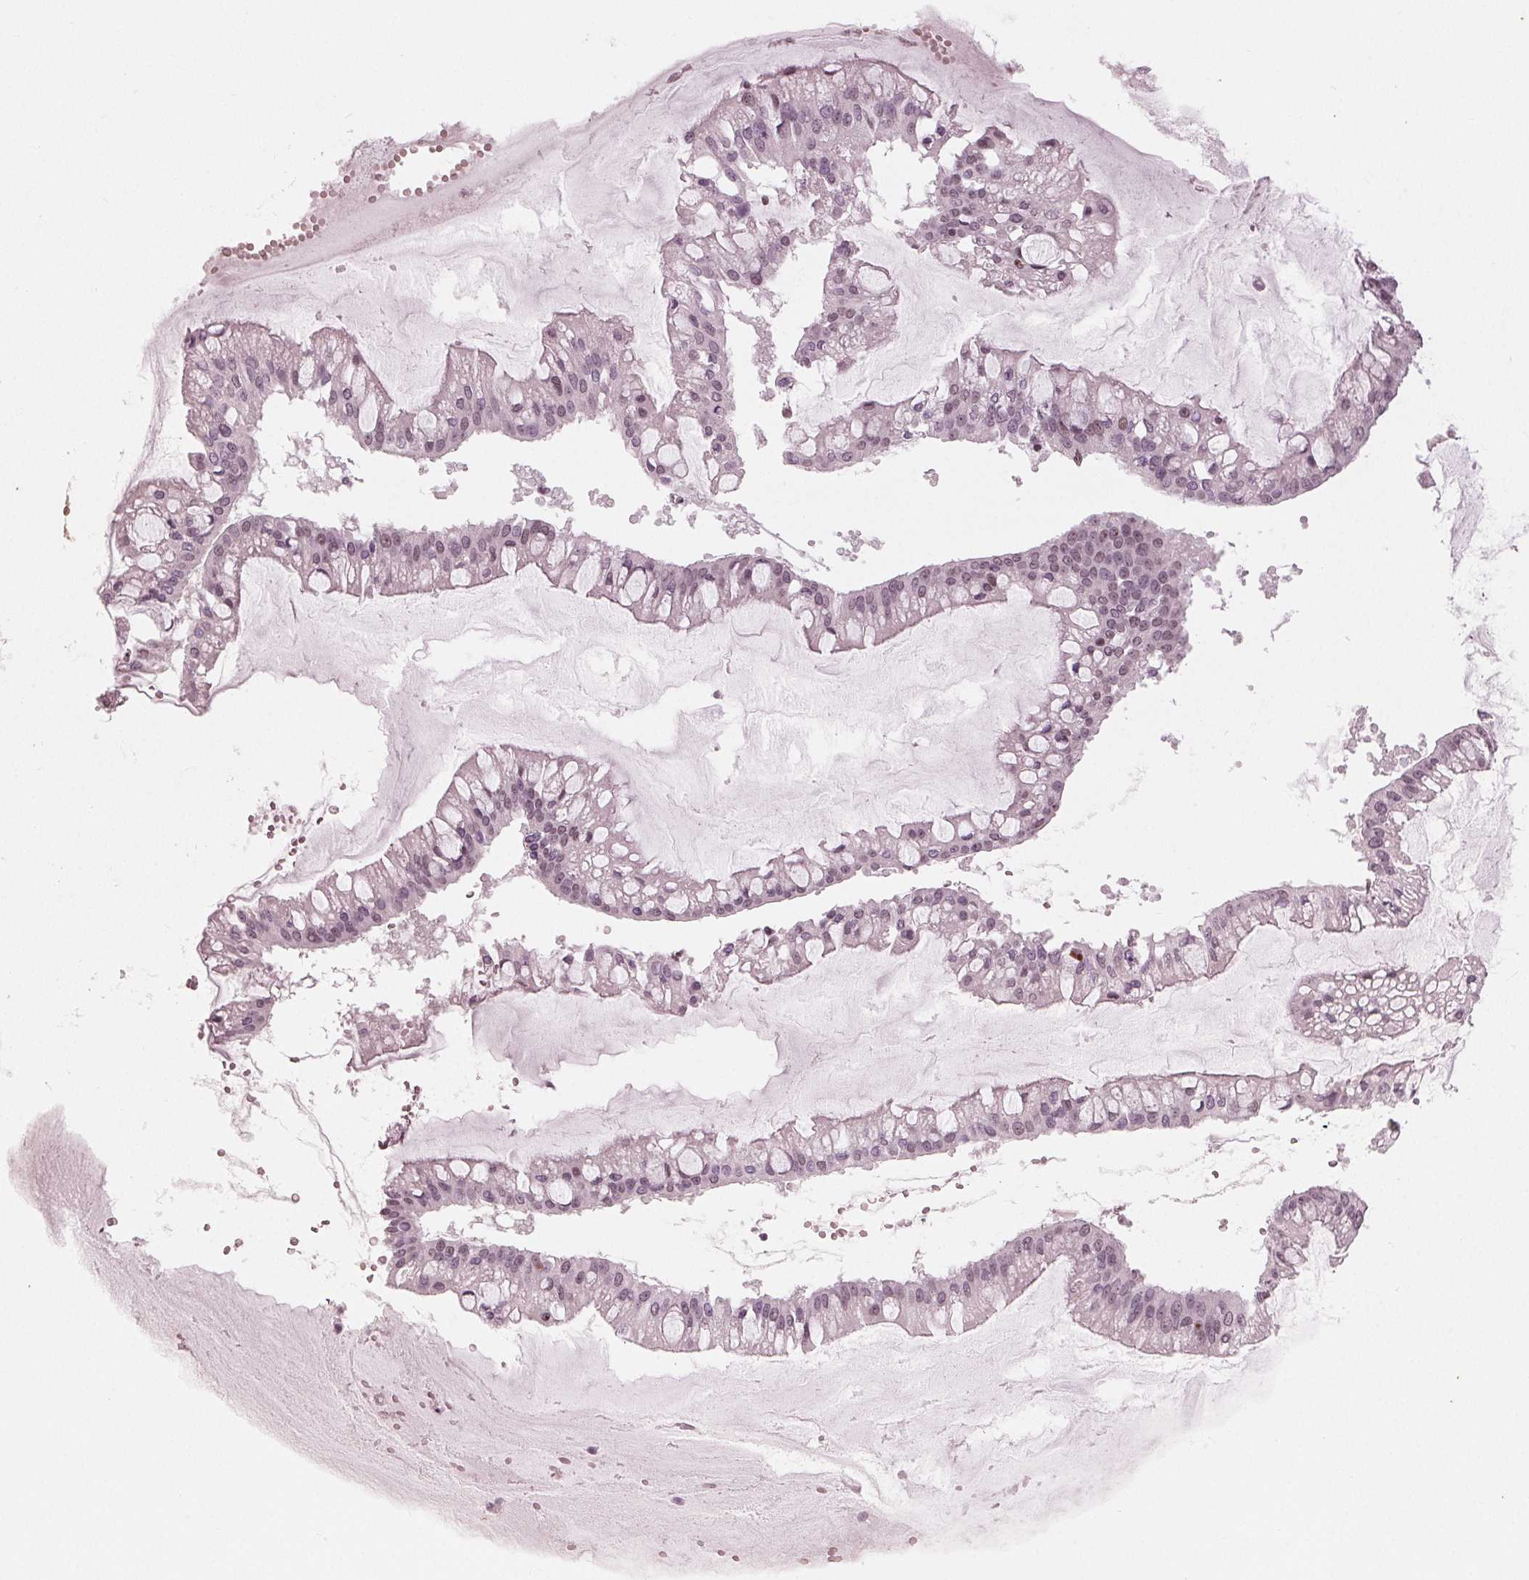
{"staining": {"intensity": "weak", "quantity": "<25%", "location": "nuclear"}, "tissue": "ovarian cancer", "cell_type": "Tumor cells", "image_type": "cancer", "snomed": [{"axis": "morphology", "description": "Cystadenocarcinoma, mucinous, NOS"}, {"axis": "topography", "description": "Ovary"}], "caption": "The photomicrograph reveals no significant staining in tumor cells of mucinous cystadenocarcinoma (ovarian).", "gene": "DNMT3L", "patient": {"sex": "female", "age": 73}}